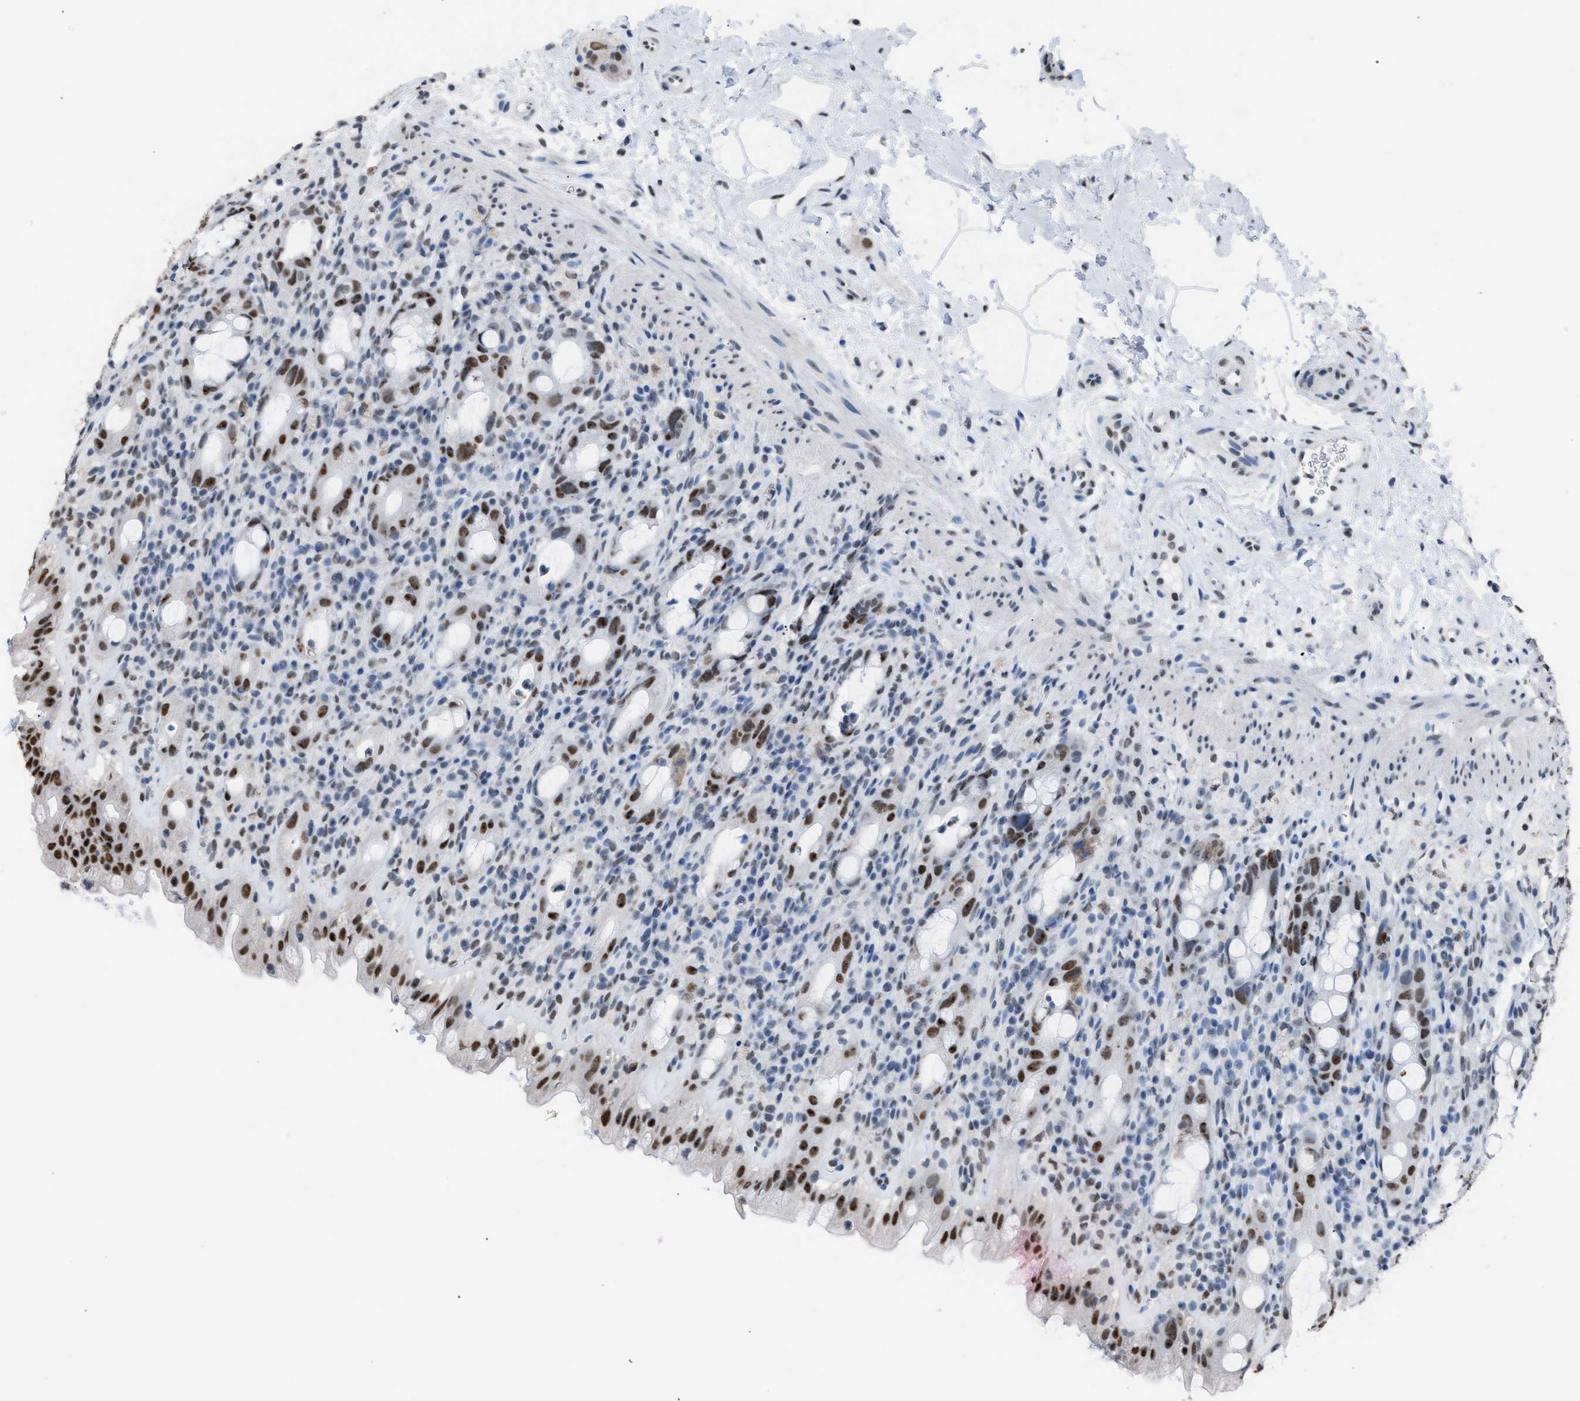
{"staining": {"intensity": "strong", "quantity": "25%-75%", "location": "nuclear"}, "tissue": "rectum", "cell_type": "Glandular cells", "image_type": "normal", "snomed": [{"axis": "morphology", "description": "Normal tissue, NOS"}, {"axis": "topography", "description": "Rectum"}], "caption": "Protein staining exhibits strong nuclear staining in about 25%-75% of glandular cells in unremarkable rectum.", "gene": "CCAR2", "patient": {"sex": "male", "age": 44}}